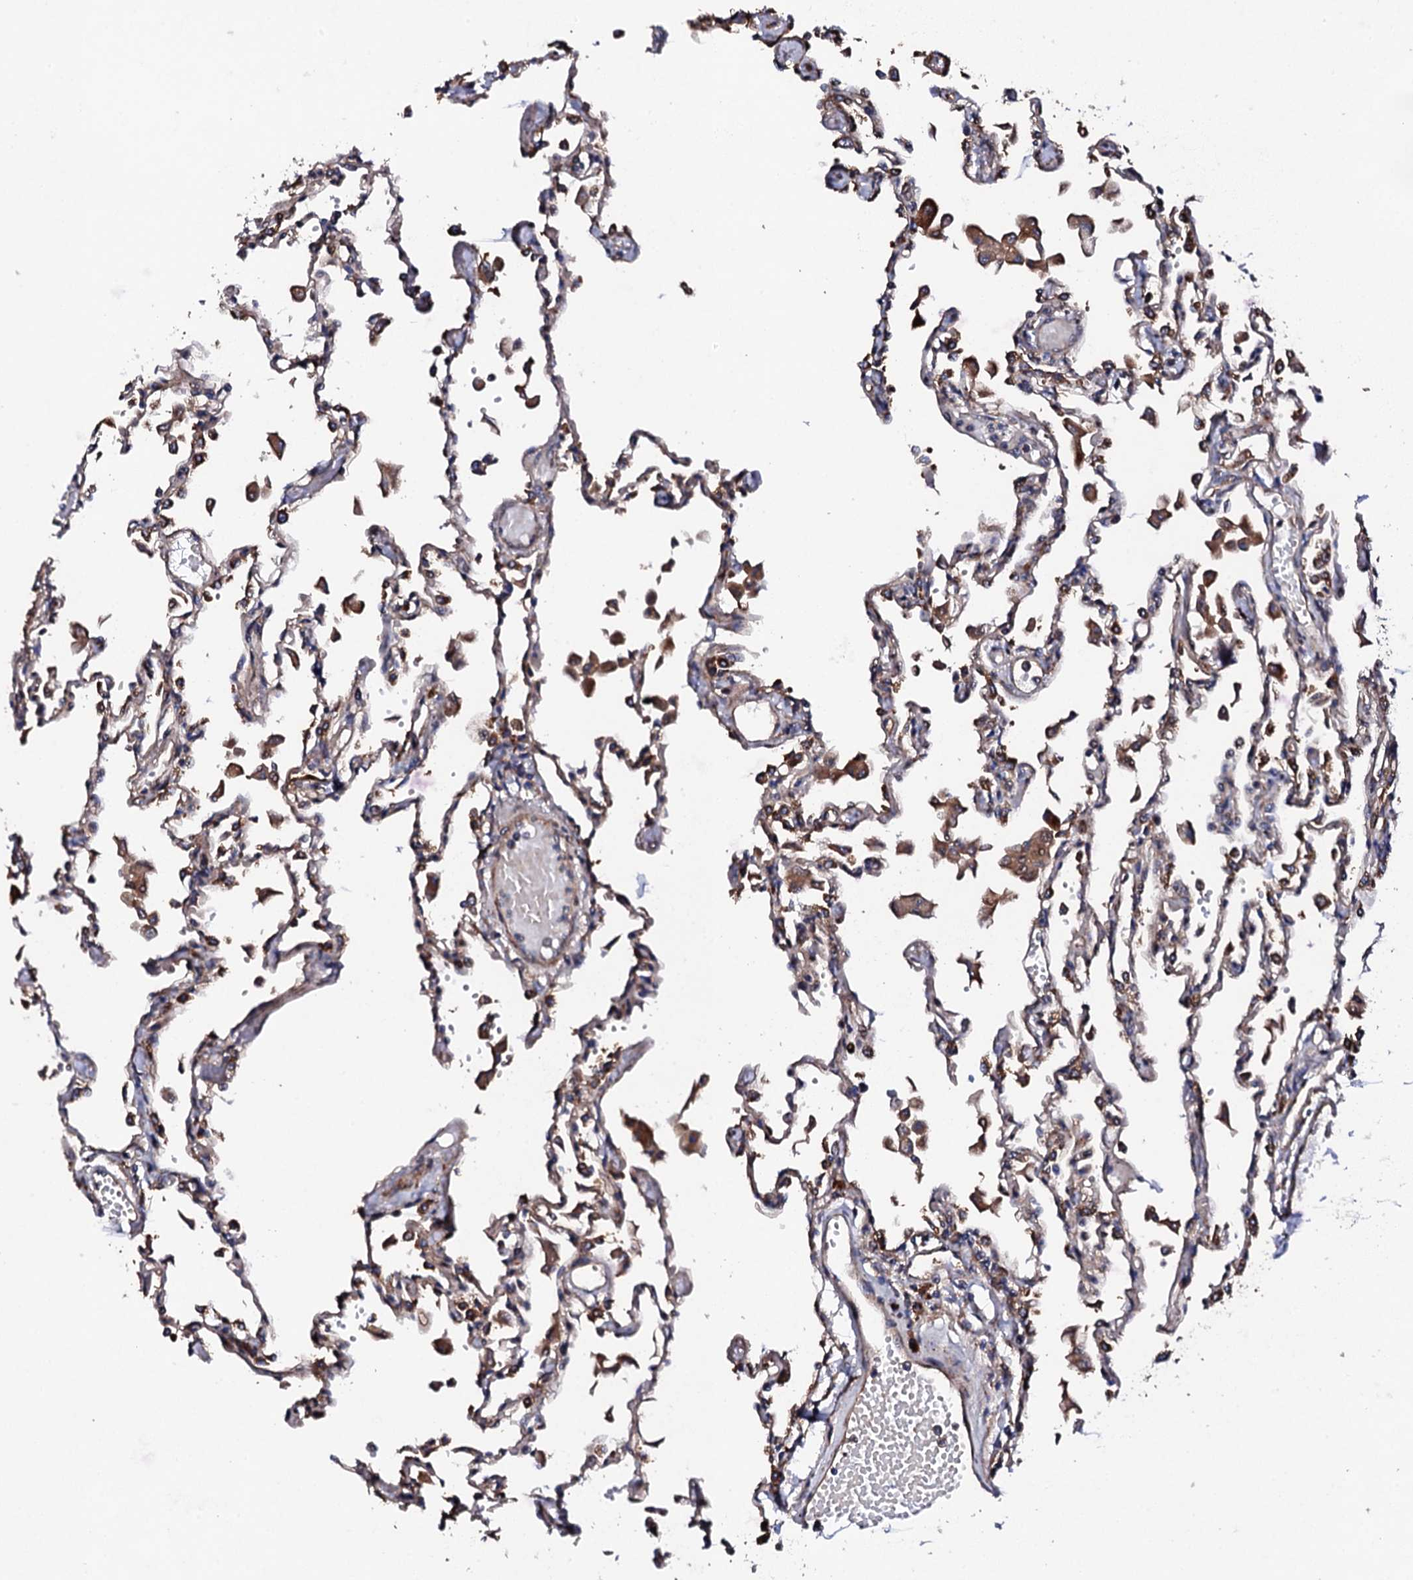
{"staining": {"intensity": "weak", "quantity": ">75%", "location": "cytoplasmic/membranous"}, "tissue": "lung", "cell_type": "Alveolar cells", "image_type": "normal", "snomed": [{"axis": "morphology", "description": "Normal tissue, NOS"}, {"axis": "topography", "description": "Bronchus"}, {"axis": "topography", "description": "Lung"}], "caption": "About >75% of alveolar cells in unremarkable human lung show weak cytoplasmic/membranous protein expression as visualized by brown immunohistochemical staining.", "gene": "LIPT2", "patient": {"sex": "female", "age": 49}}